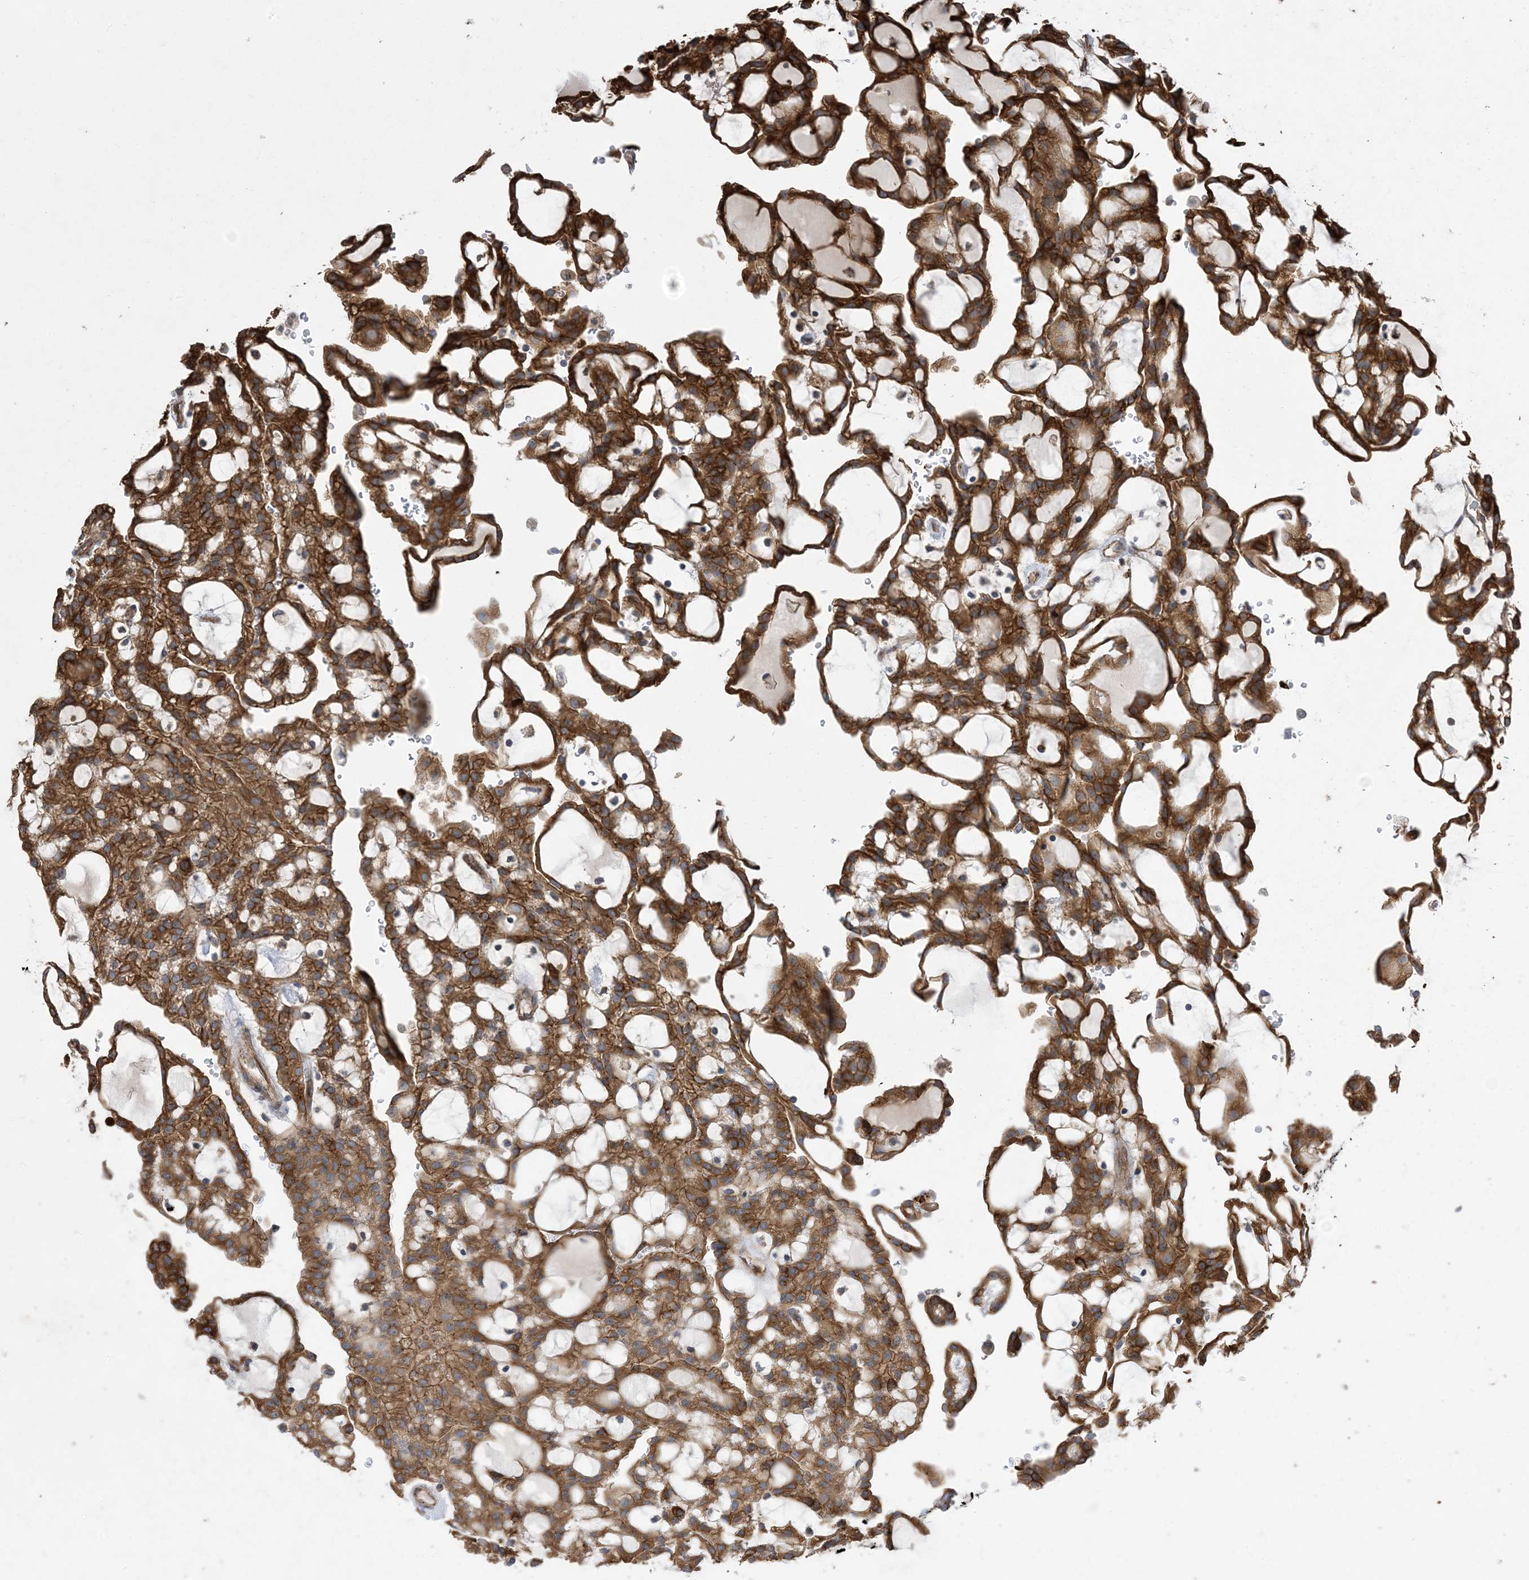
{"staining": {"intensity": "strong", "quantity": ">75%", "location": "cytoplasmic/membranous"}, "tissue": "renal cancer", "cell_type": "Tumor cells", "image_type": "cancer", "snomed": [{"axis": "morphology", "description": "Adenocarcinoma, NOS"}, {"axis": "topography", "description": "Kidney"}], "caption": "Brown immunohistochemical staining in renal adenocarcinoma displays strong cytoplasmic/membranous expression in about >75% of tumor cells.", "gene": "OTOP1", "patient": {"sex": "male", "age": 63}}